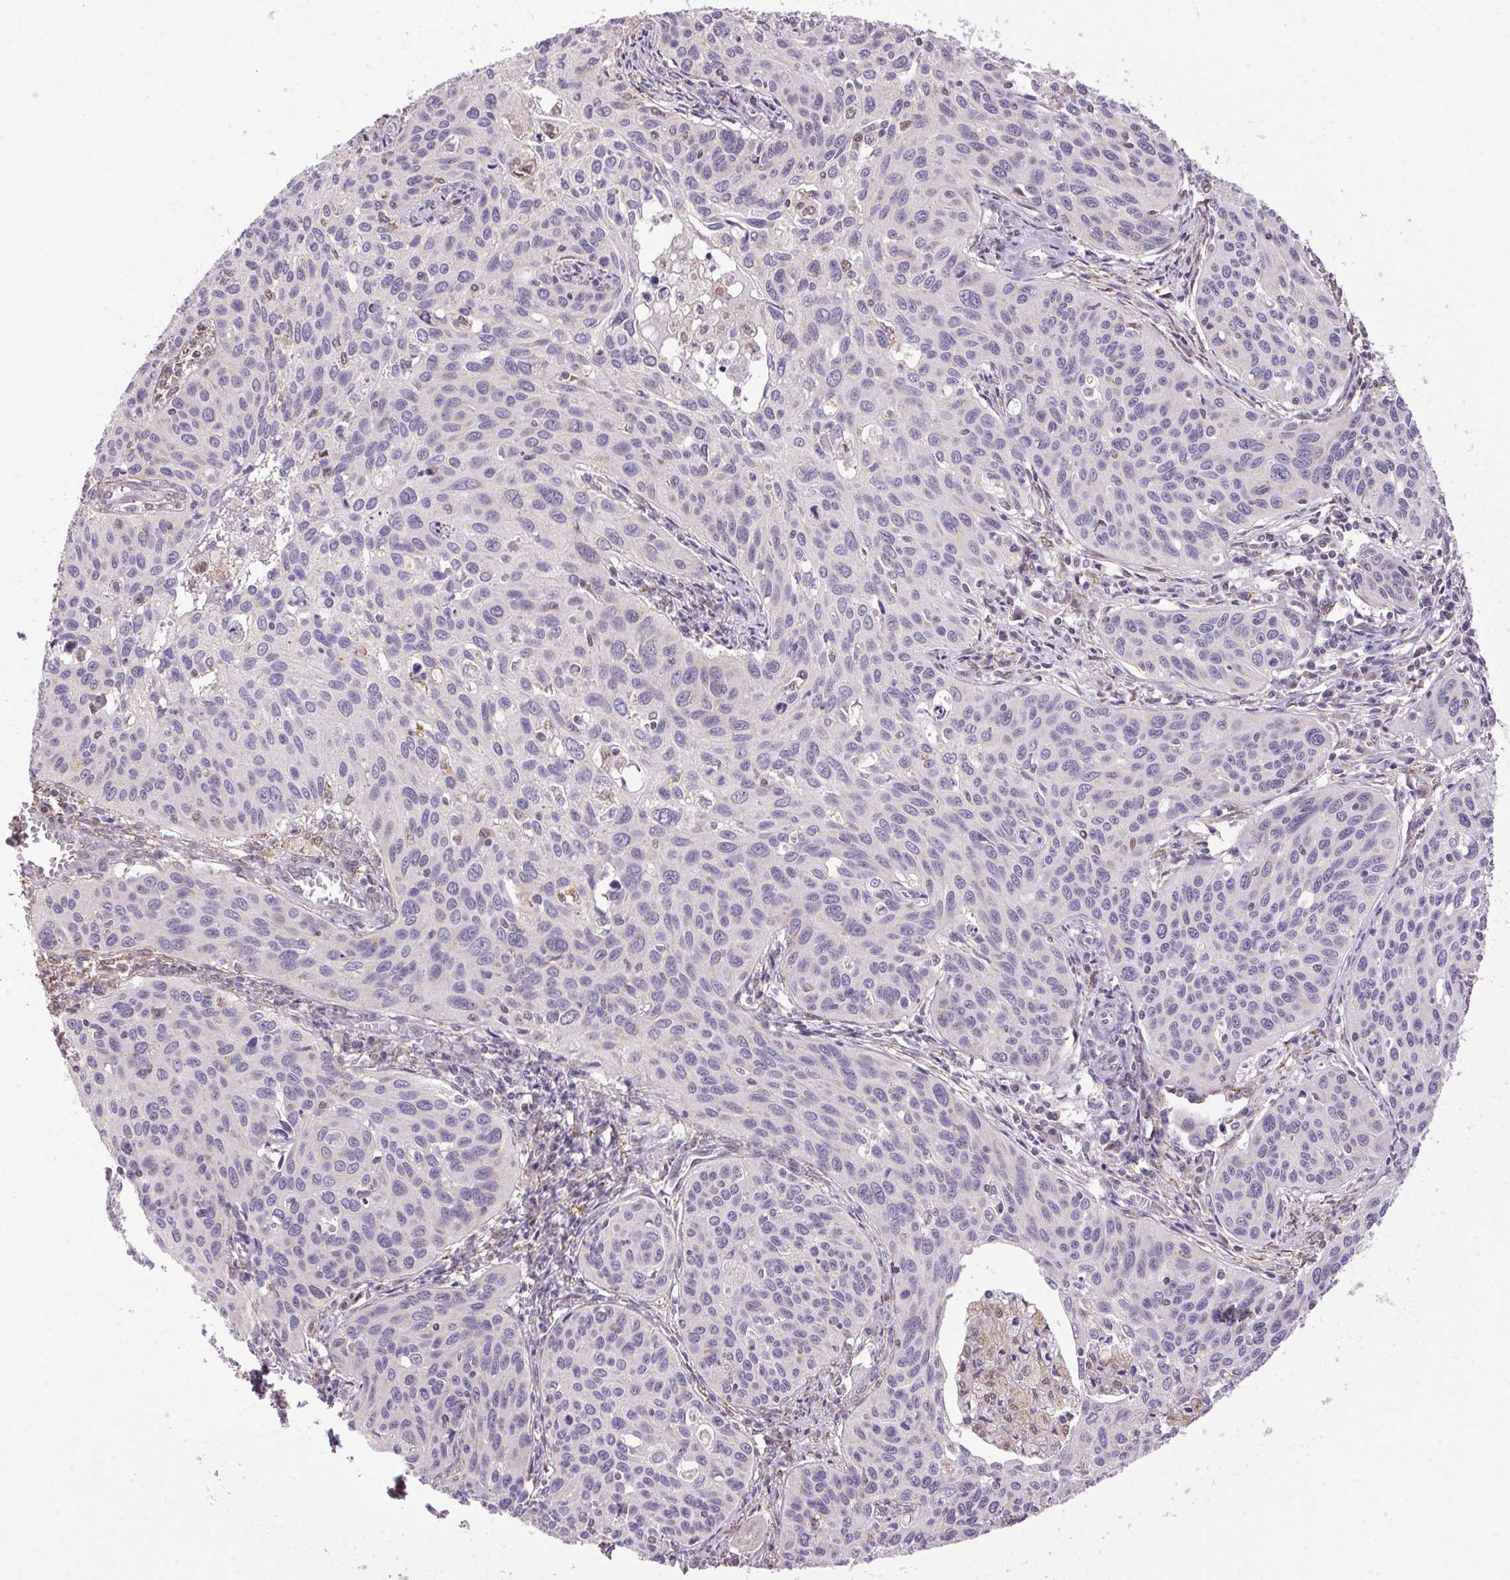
{"staining": {"intensity": "negative", "quantity": "none", "location": "none"}, "tissue": "cervical cancer", "cell_type": "Tumor cells", "image_type": "cancer", "snomed": [{"axis": "morphology", "description": "Squamous cell carcinoma, NOS"}, {"axis": "topography", "description": "Cervix"}], "caption": "This is a photomicrograph of IHC staining of cervical squamous cell carcinoma, which shows no positivity in tumor cells.", "gene": "AKR1E2", "patient": {"sex": "female", "age": 31}}